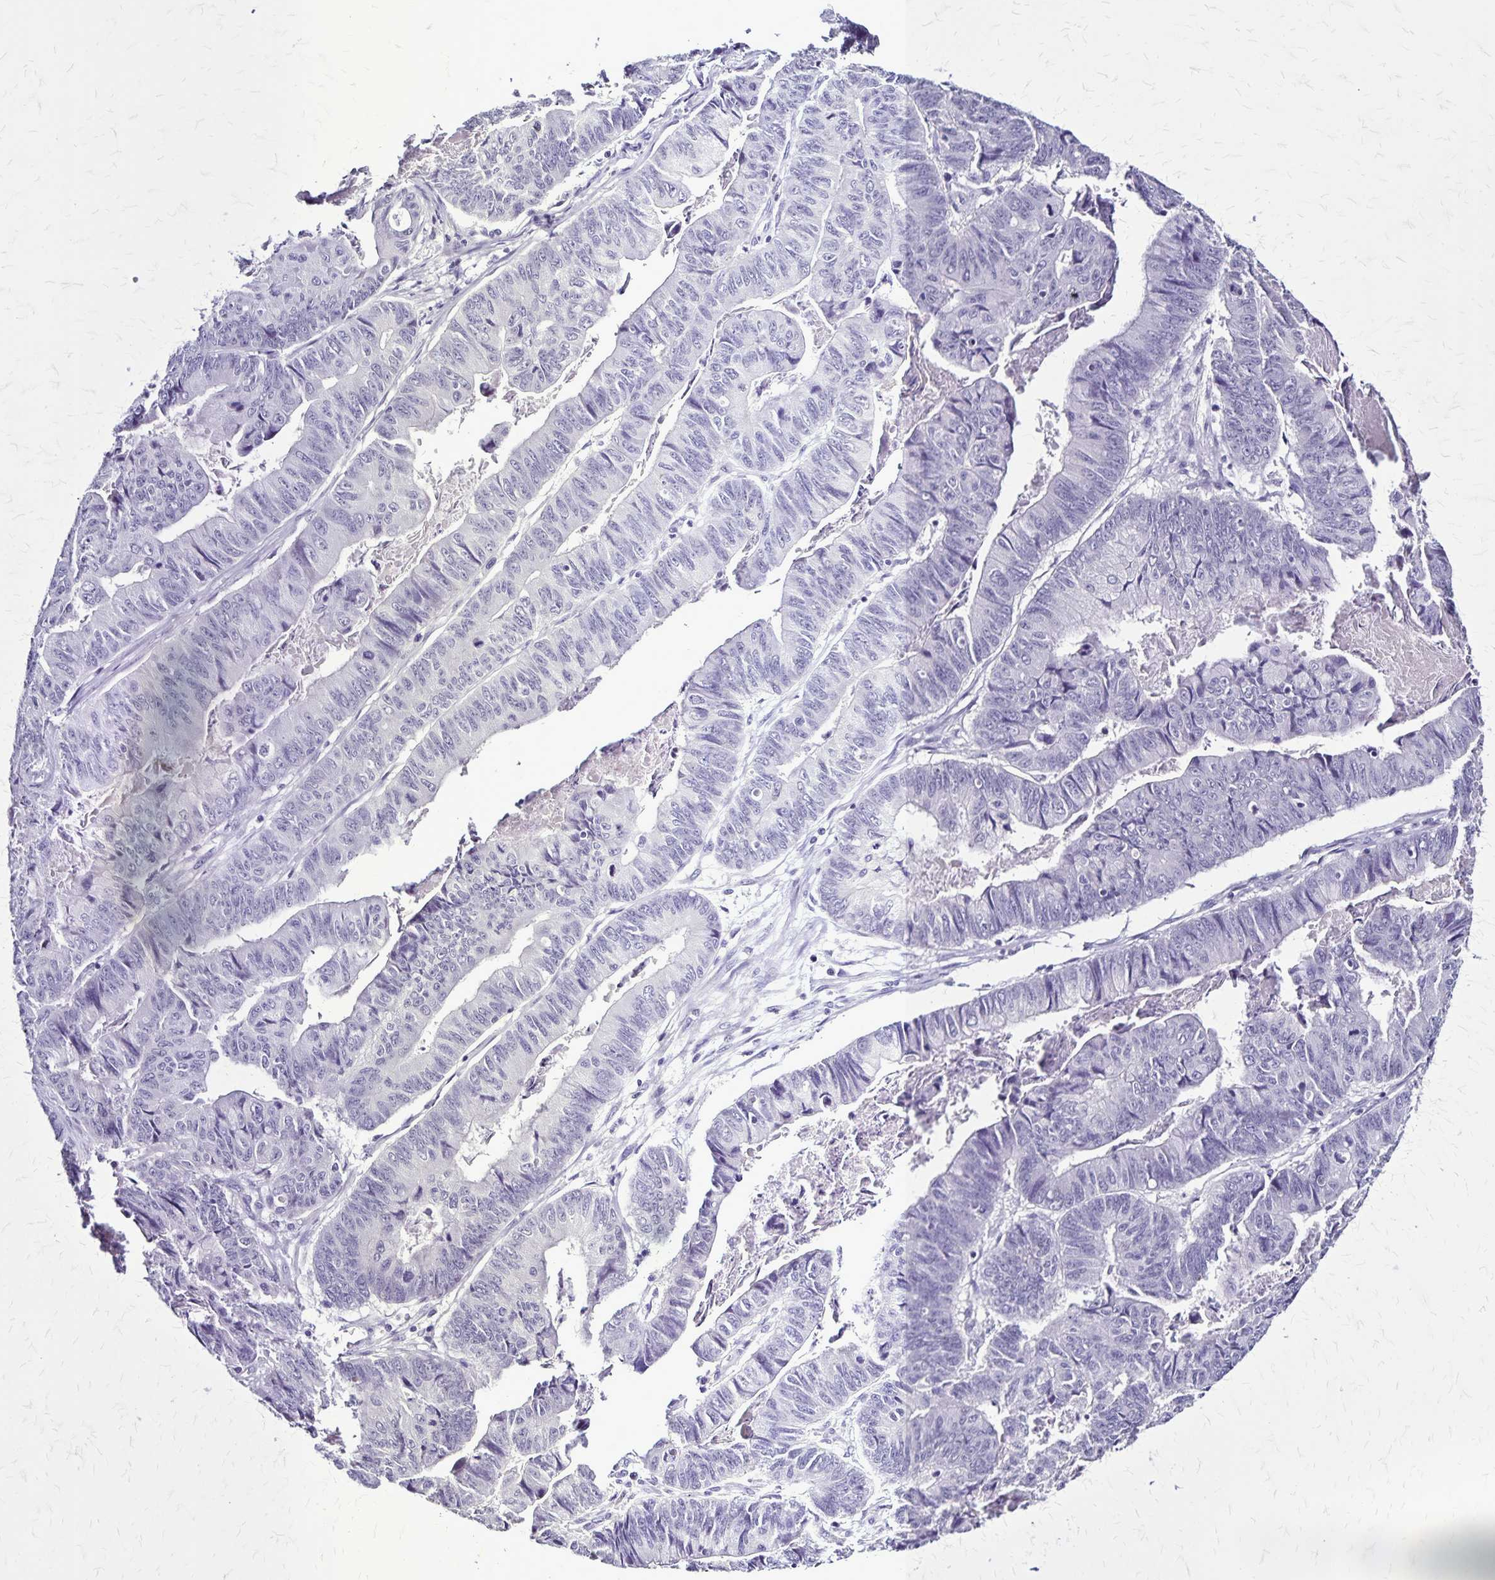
{"staining": {"intensity": "negative", "quantity": "none", "location": "none"}, "tissue": "stomach cancer", "cell_type": "Tumor cells", "image_type": "cancer", "snomed": [{"axis": "morphology", "description": "Adenocarcinoma, NOS"}, {"axis": "topography", "description": "Stomach, lower"}], "caption": "Stomach adenocarcinoma stained for a protein using immunohistochemistry displays no staining tumor cells.", "gene": "PLXNA4", "patient": {"sex": "male", "age": 77}}